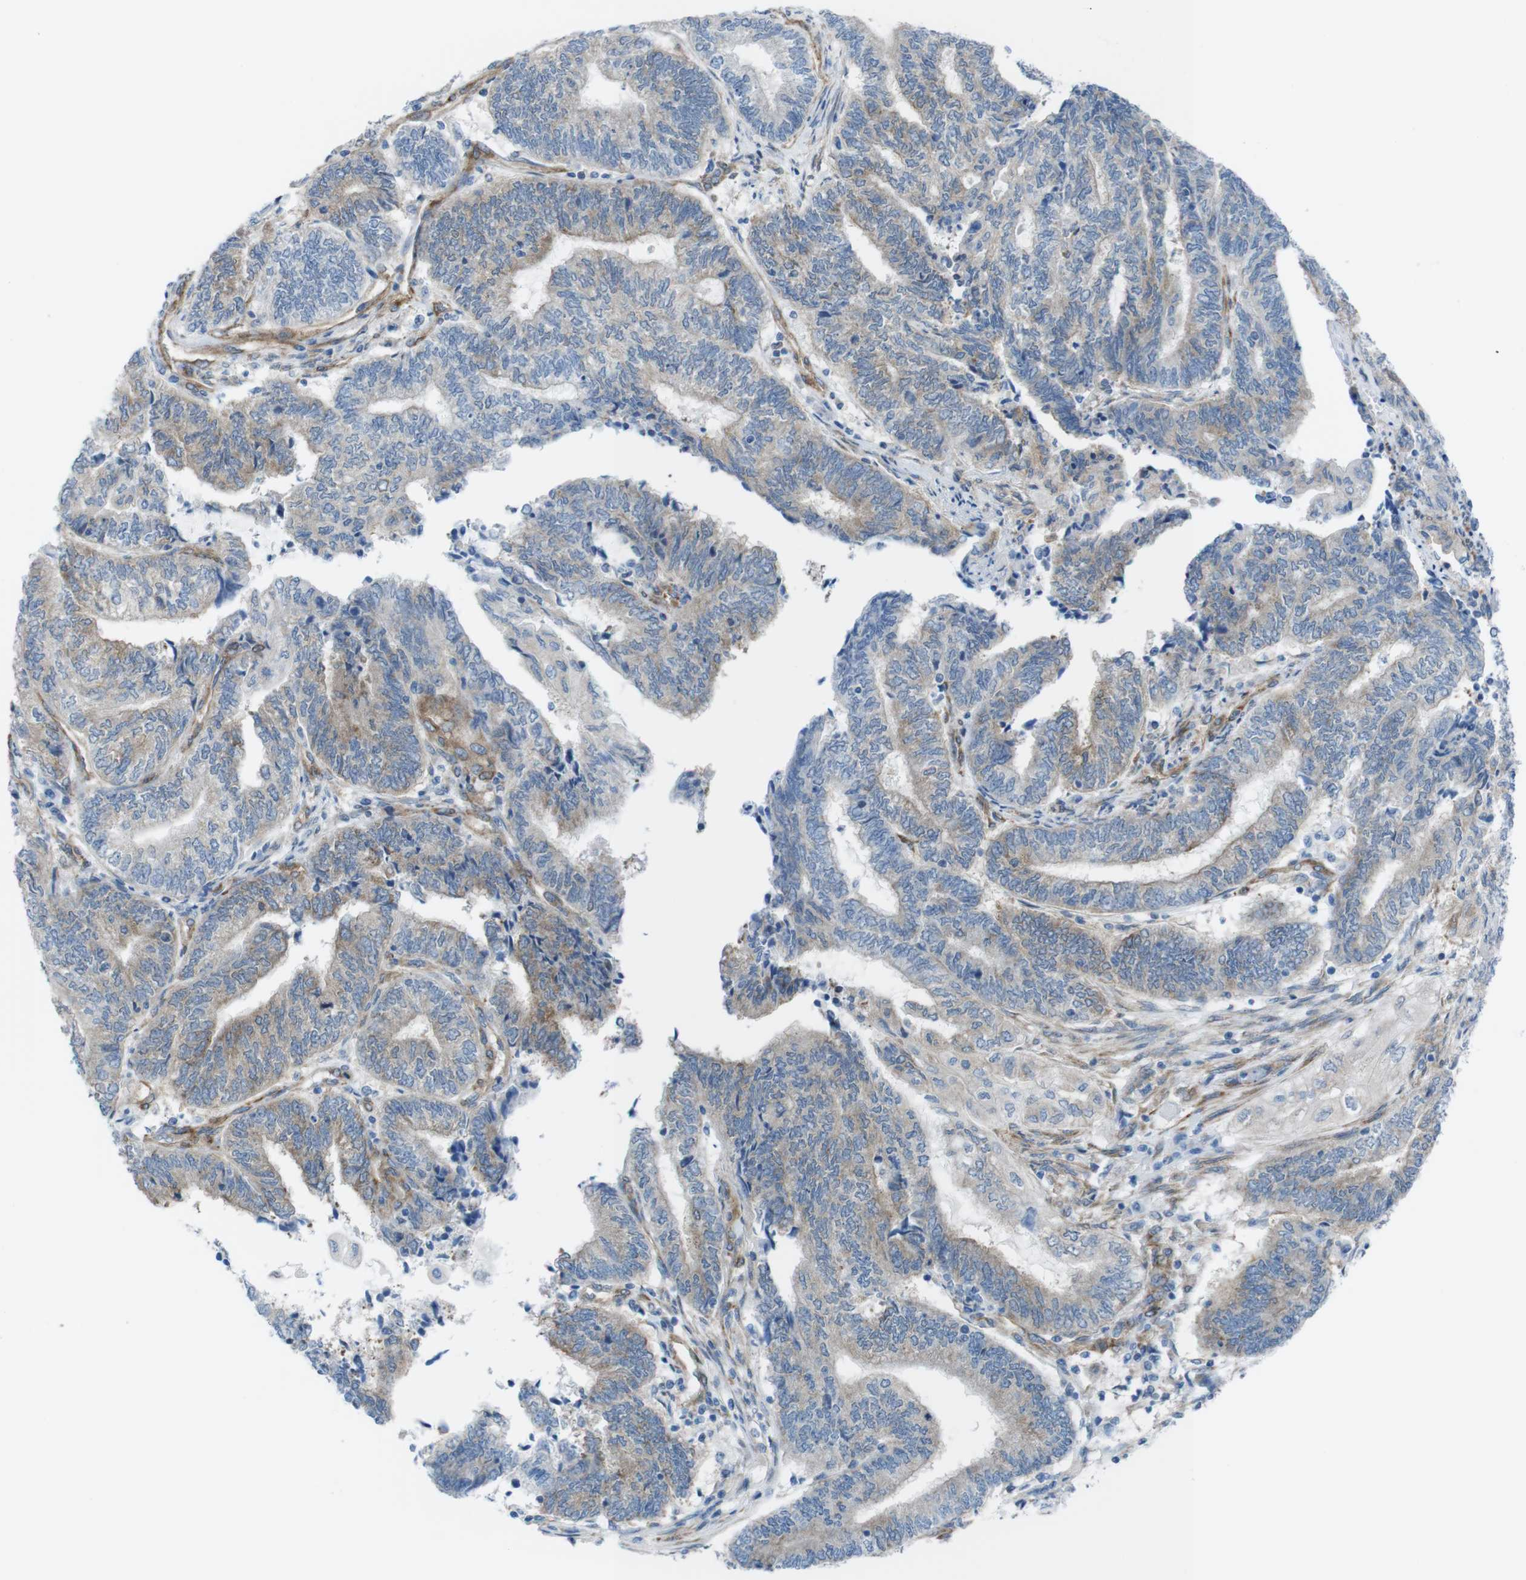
{"staining": {"intensity": "weak", "quantity": "<25%", "location": "cytoplasmic/membranous"}, "tissue": "endometrial cancer", "cell_type": "Tumor cells", "image_type": "cancer", "snomed": [{"axis": "morphology", "description": "Adenocarcinoma, NOS"}, {"axis": "topography", "description": "Uterus"}, {"axis": "topography", "description": "Endometrium"}], "caption": "Tumor cells show no significant expression in endometrial cancer (adenocarcinoma).", "gene": "DIAPH2", "patient": {"sex": "female", "age": 70}}